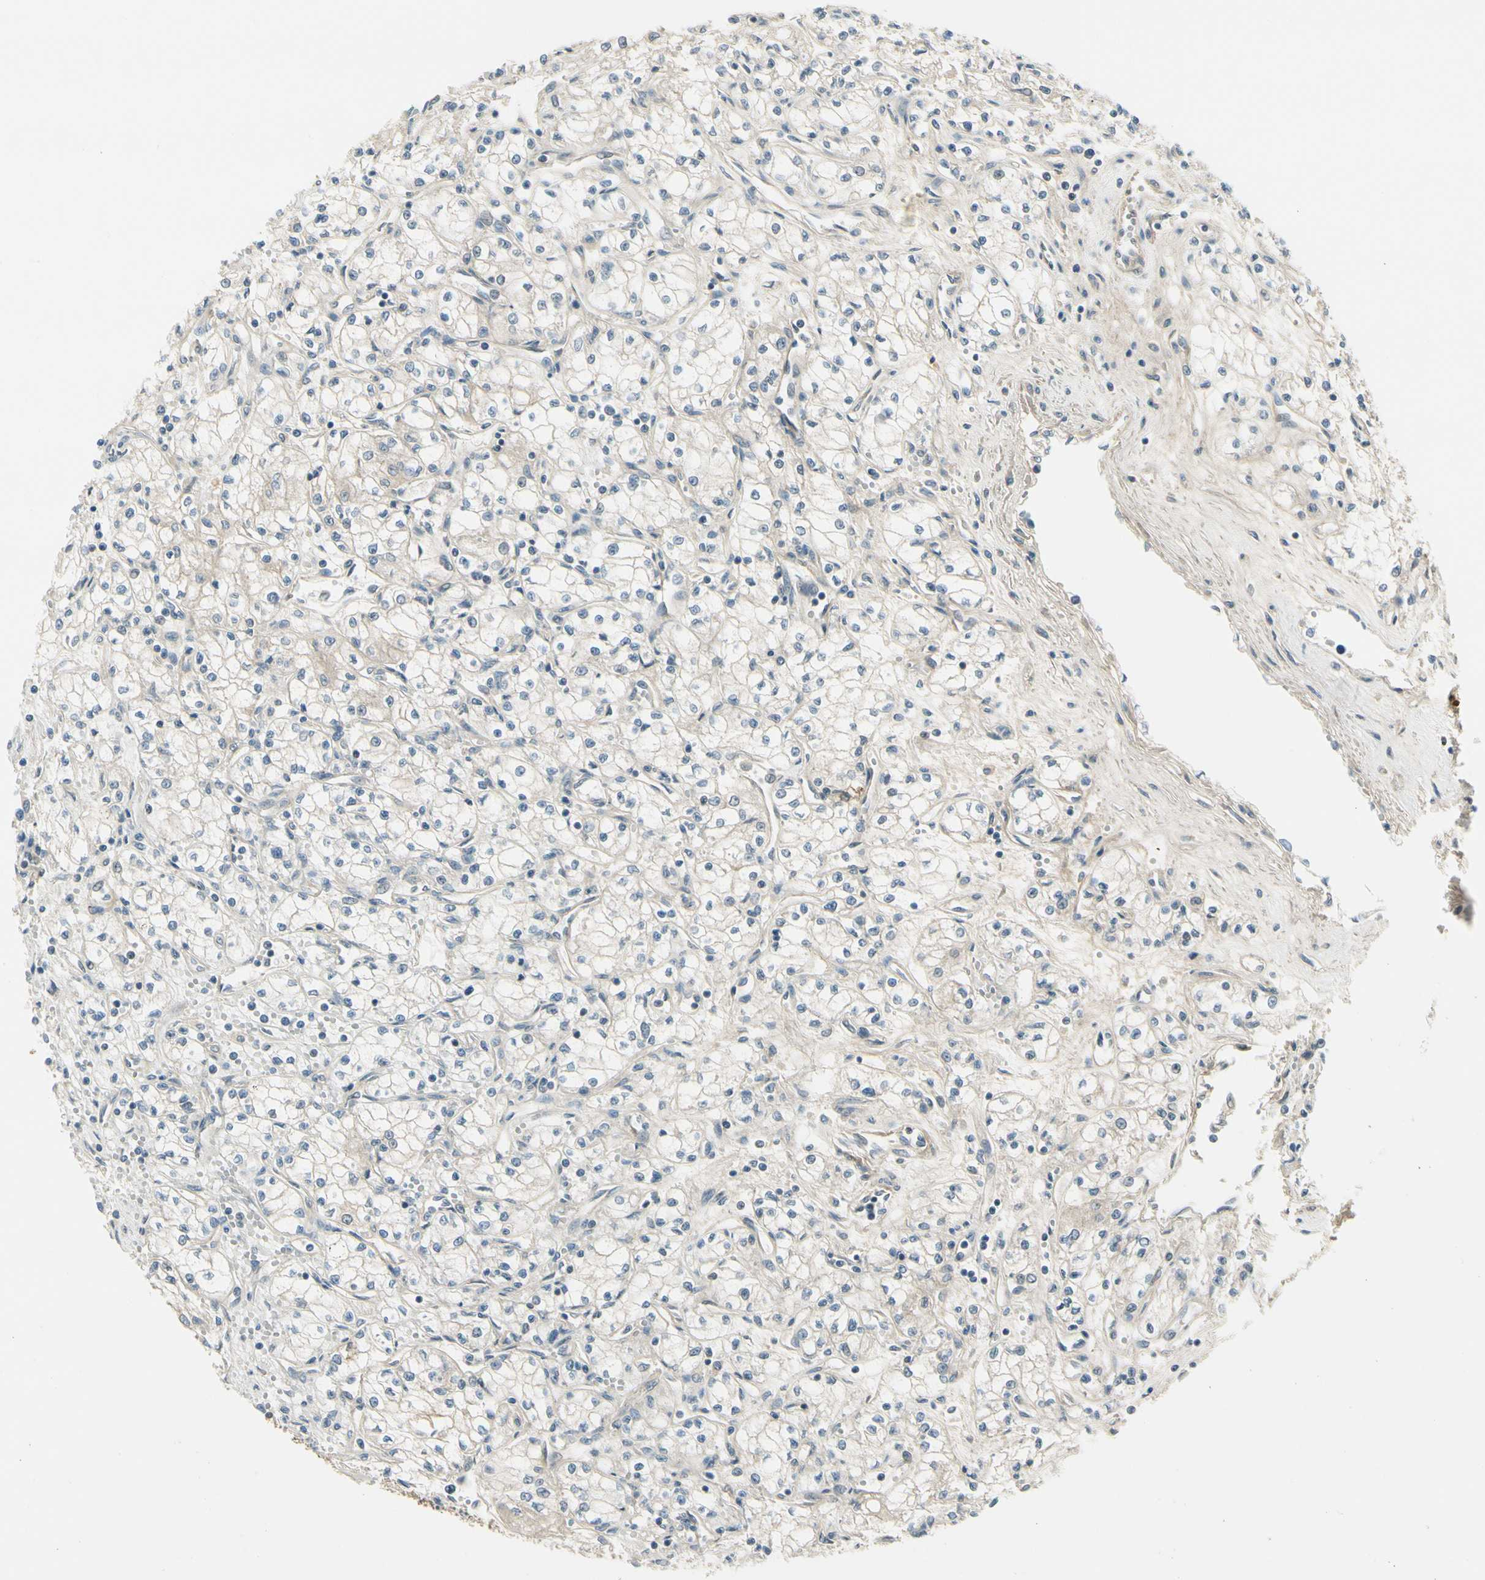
{"staining": {"intensity": "negative", "quantity": "none", "location": "none"}, "tissue": "renal cancer", "cell_type": "Tumor cells", "image_type": "cancer", "snomed": [{"axis": "morphology", "description": "Normal tissue, NOS"}, {"axis": "morphology", "description": "Adenocarcinoma, NOS"}, {"axis": "topography", "description": "Kidney"}], "caption": "A micrograph of renal cancer (adenocarcinoma) stained for a protein shows no brown staining in tumor cells.", "gene": "EPHB3", "patient": {"sex": "male", "age": 59}}